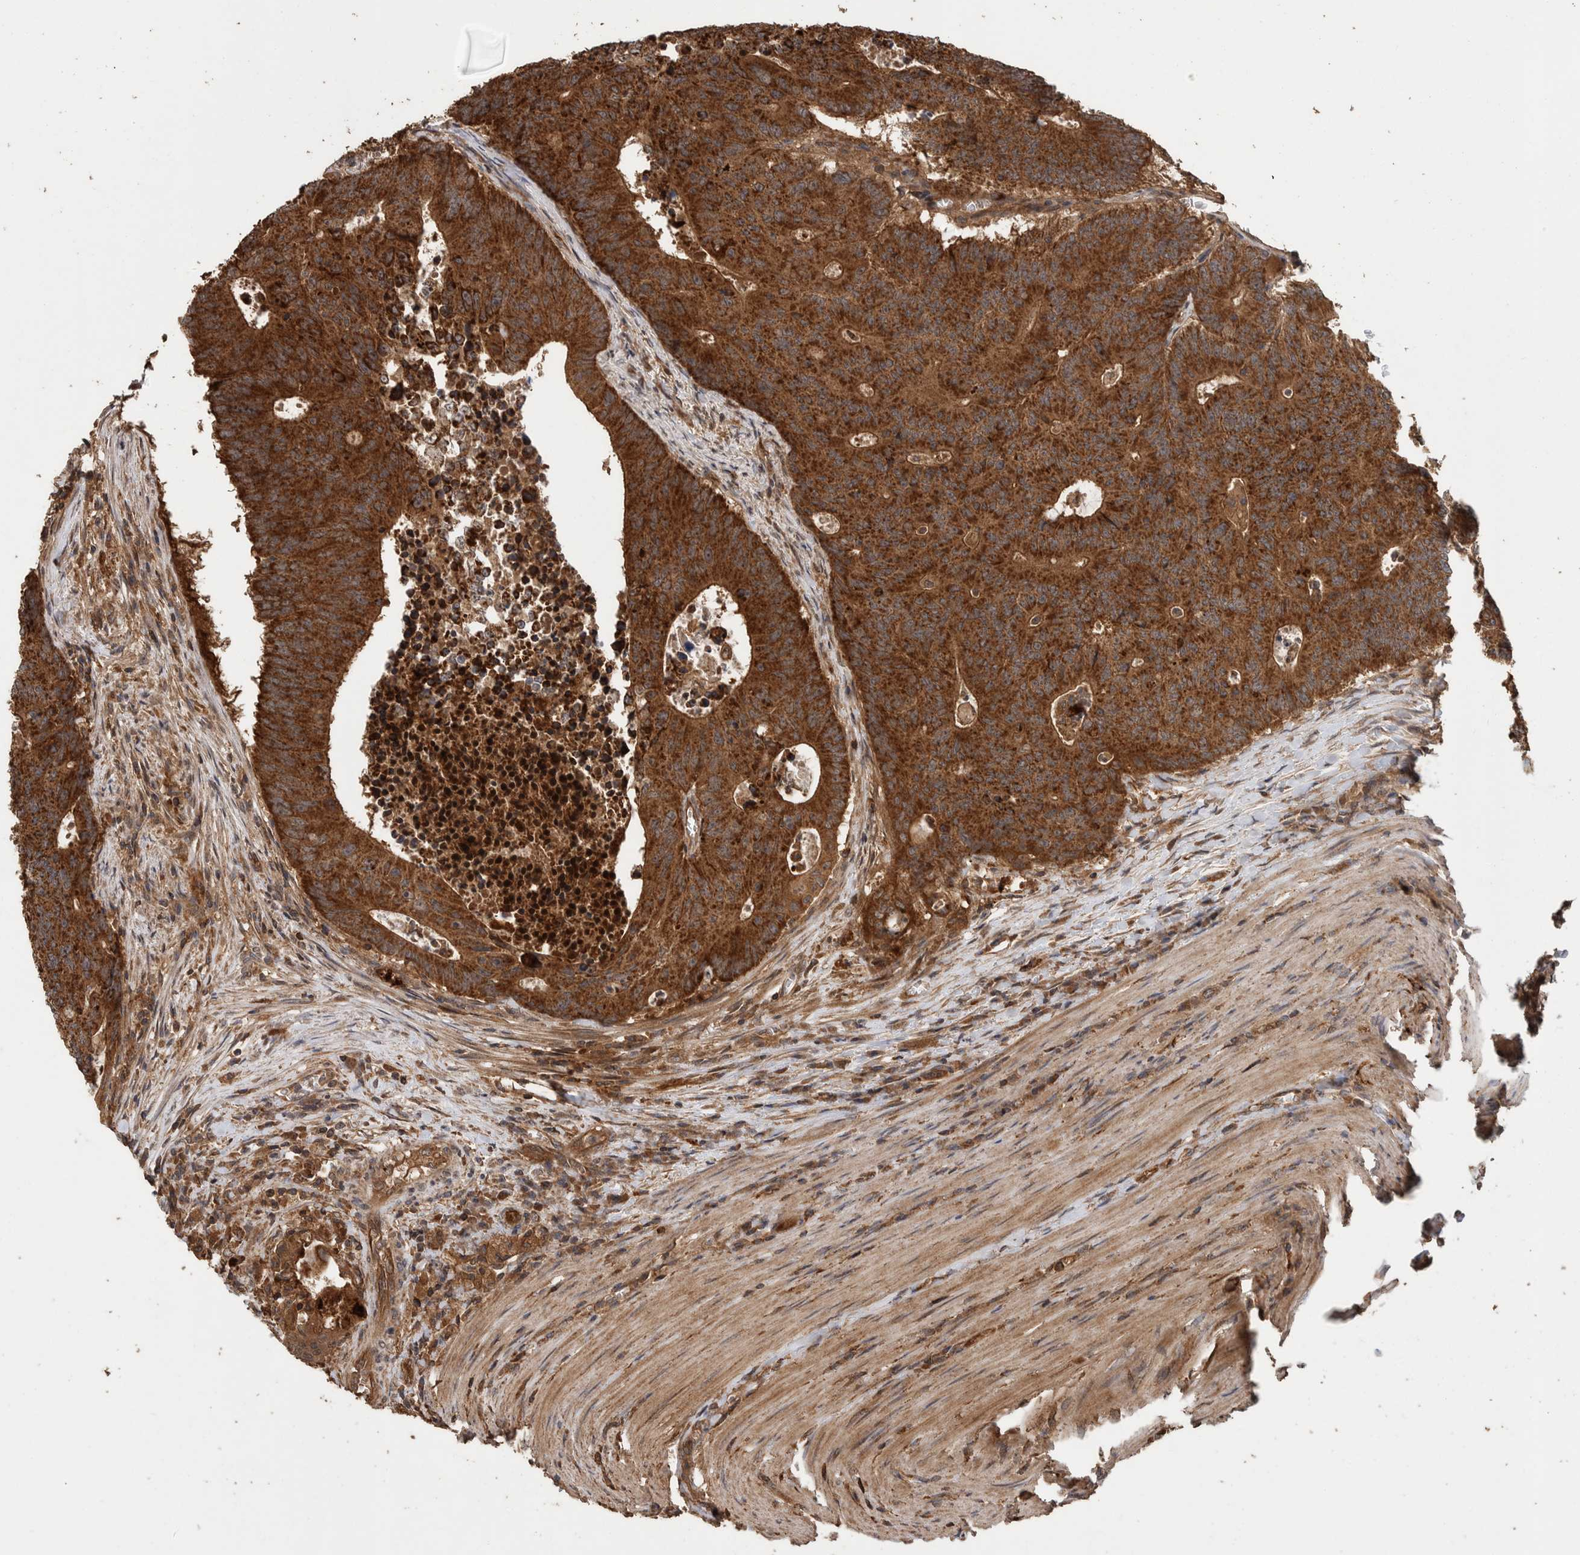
{"staining": {"intensity": "strong", "quantity": ">75%", "location": "cytoplasmic/membranous"}, "tissue": "colorectal cancer", "cell_type": "Tumor cells", "image_type": "cancer", "snomed": [{"axis": "morphology", "description": "Adenocarcinoma, NOS"}, {"axis": "topography", "description": "Colon"}], "caption": "This is an image of IHC staining of colorectal cancer (adenocarcinoma), which shows strong positivity in the cytoplasmic/membranous of tumor cells.", "gene": "TRIM16", "patient": {"sex": "male", "age": 87}}